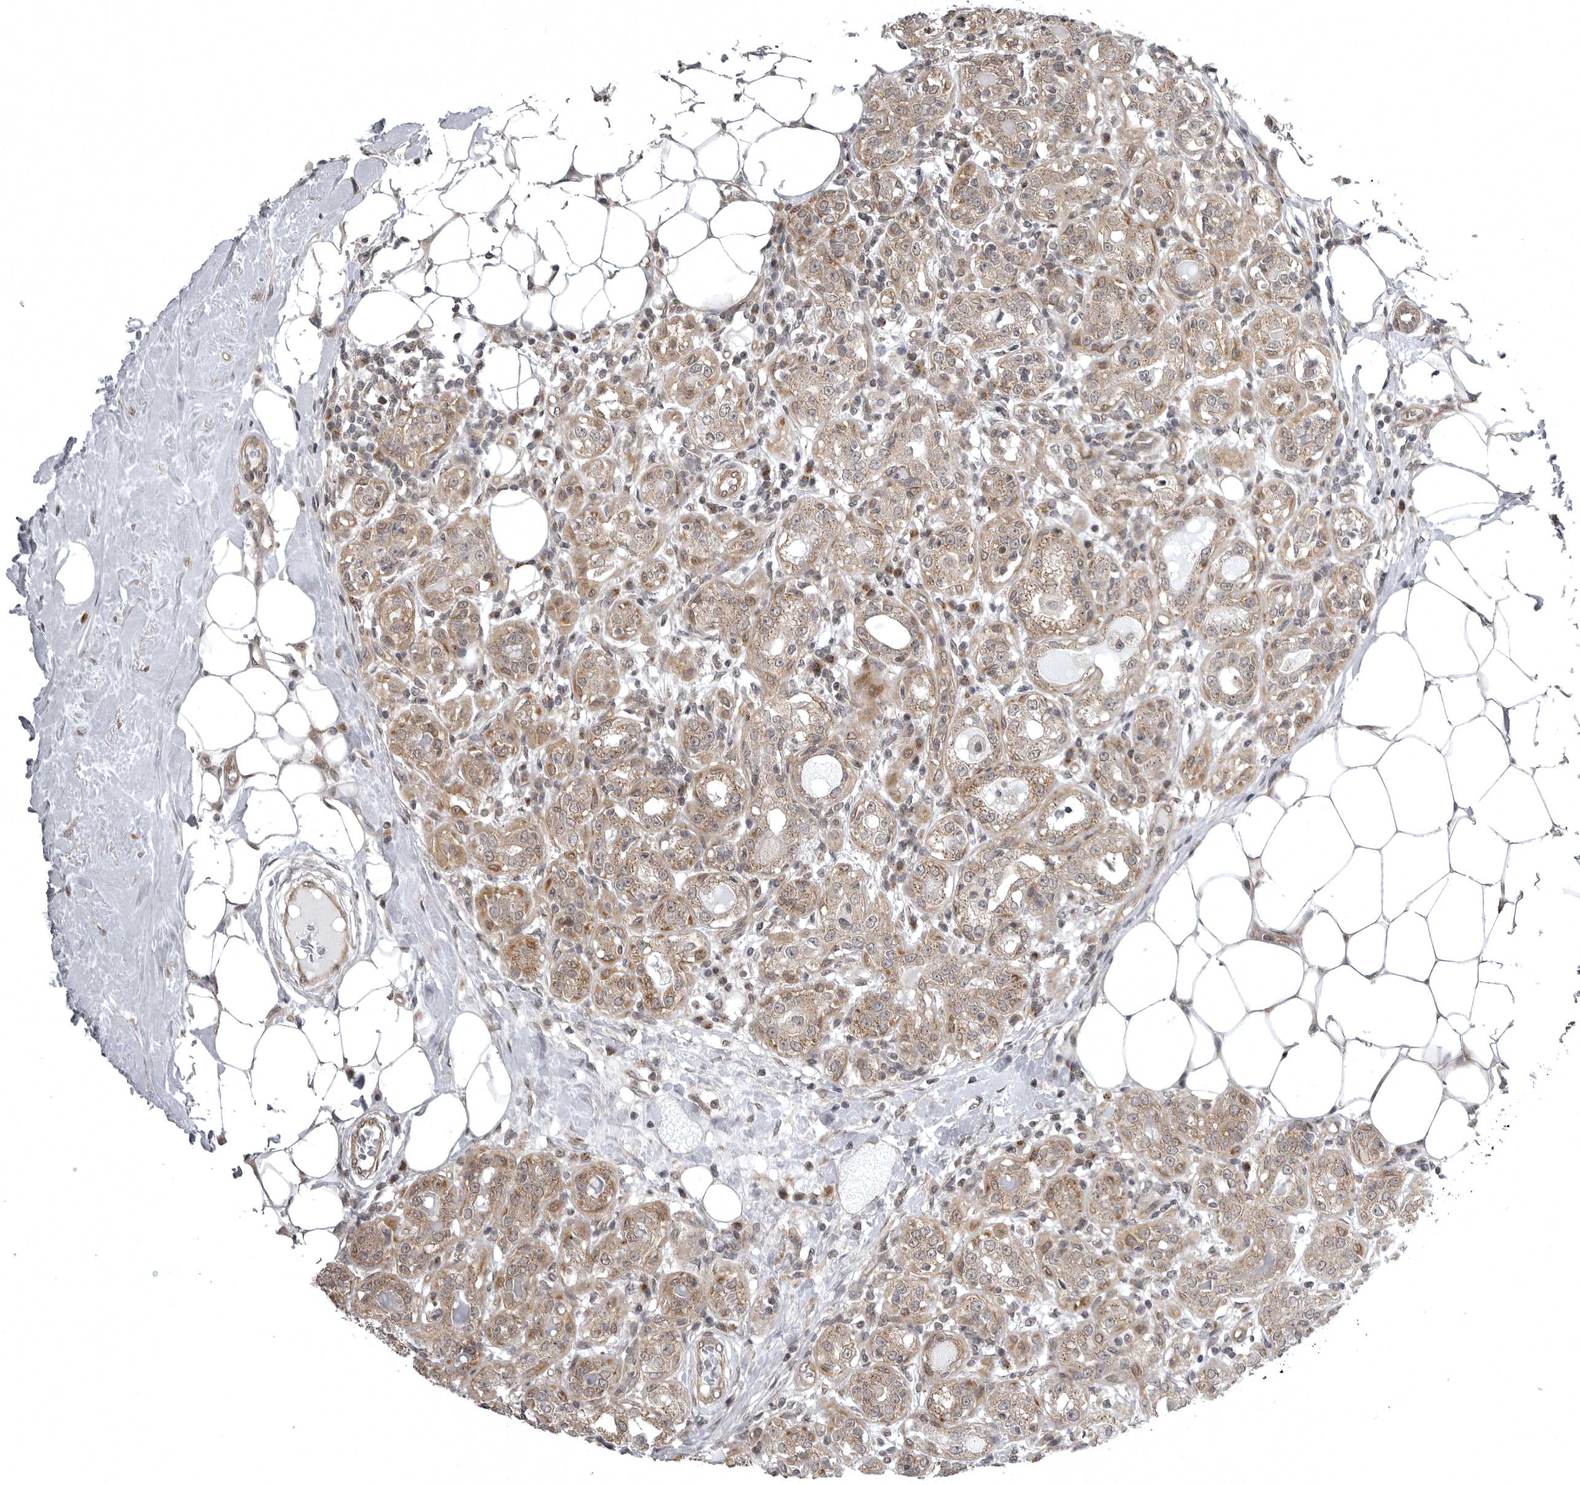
{"staining": {"intensity": "moderate", "quantity": ">75%", "location": "cytoplasmic/membranous"}, "tissue": "breast cancer", "cell_type": "Tumor cells", "image_type": "cancer", "snomed": [{"axis": "morphology", "description": "Duct carcinoma"}, {"axis": "topography", "description": "Breast"}], "caption": "Immunohistochemical staining of human breast invasive ductal carcinoma displays medium levels of moderate cytoplasmic/membranous protein positivity in about >75% of tumor cells.", "gene": "SNX16", "patient": {"sex": "female", "age": 27}}